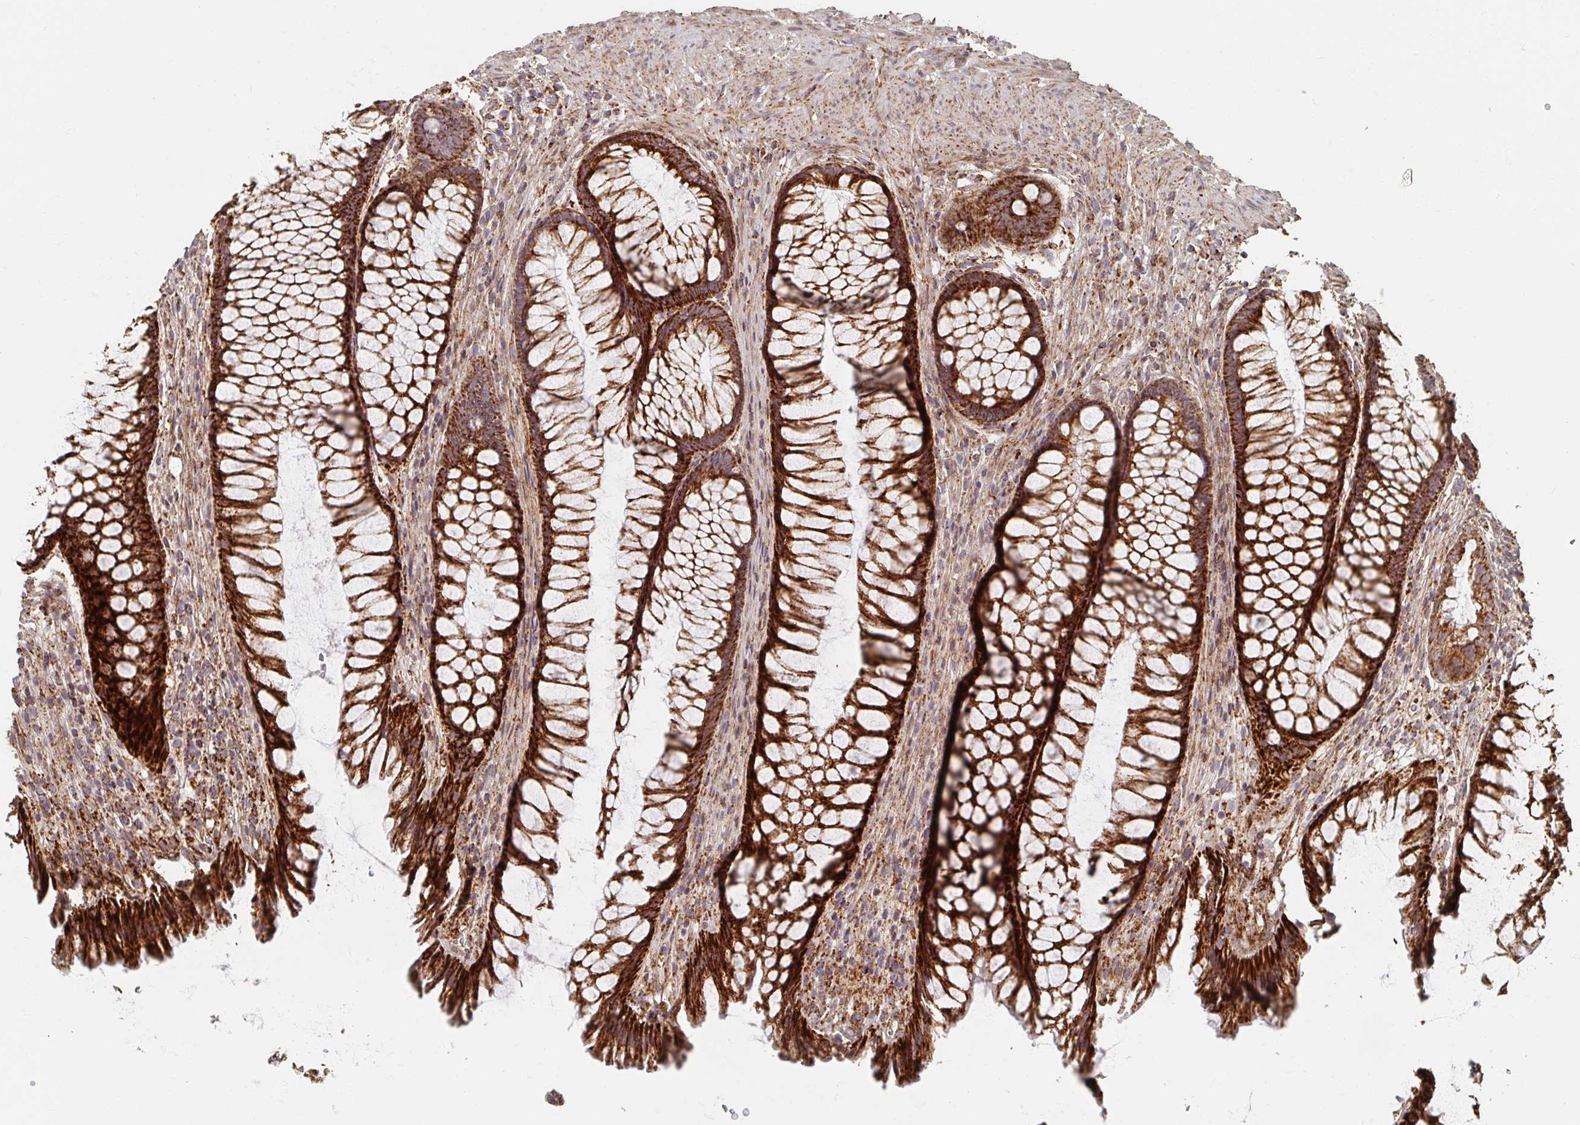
{"staining": {"intensity": "strong", "quantity": ">75%", "location": "cytoplasmic/membranous"}, "tissue": "rectum", "cell_type": "Glandular cells", "image_type": "normal", "snomed": [{"axis": "morphology", "description": "Normal tissue, NOS"}, {"axis": "topography", "description": "Rectum"}], "caption": "Protein staining of benign rectum exhibits strong cytoplasmic/membranous positivity in about >75% of glandular cells.", "gene": "MAVS", "patient": {"sex": "male", "age": 53}}